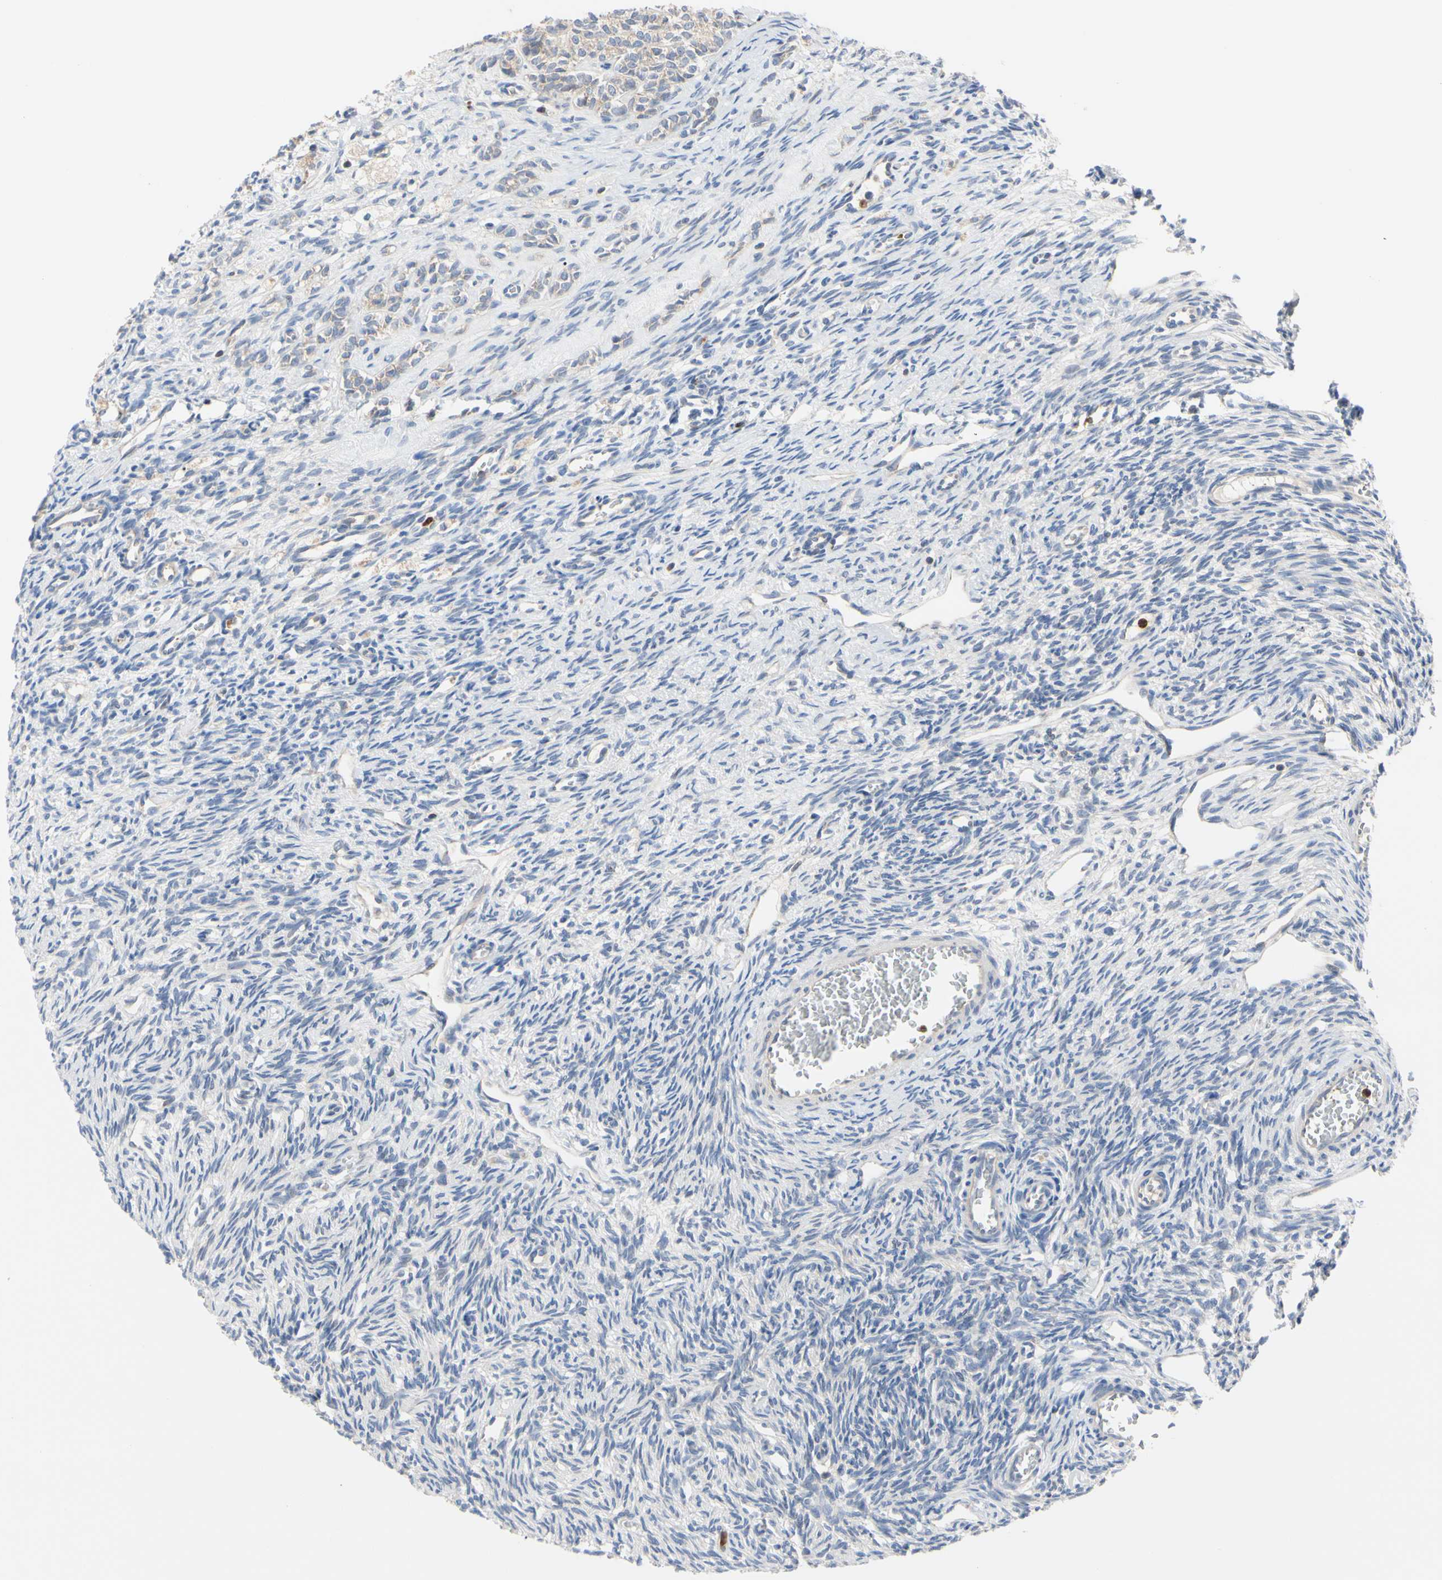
{"staining": {"intensity": "negative", "quantity": "none", "location": "none"}, "tissue": "ovary", "cell_type": "Ovarian stroma cells", "image_type": "normal", "snomed": [{"axis": "morphology", "description": "Normal tissue, NOS"}, {"axis": "topography", "description": "Ovary"}], "caption": "Photomicrograph shows no significant protein expression in ovarian stroma cells of benign ovary.", "gene": "MCL1", "patient": {"sex": "female", "age": 33}}